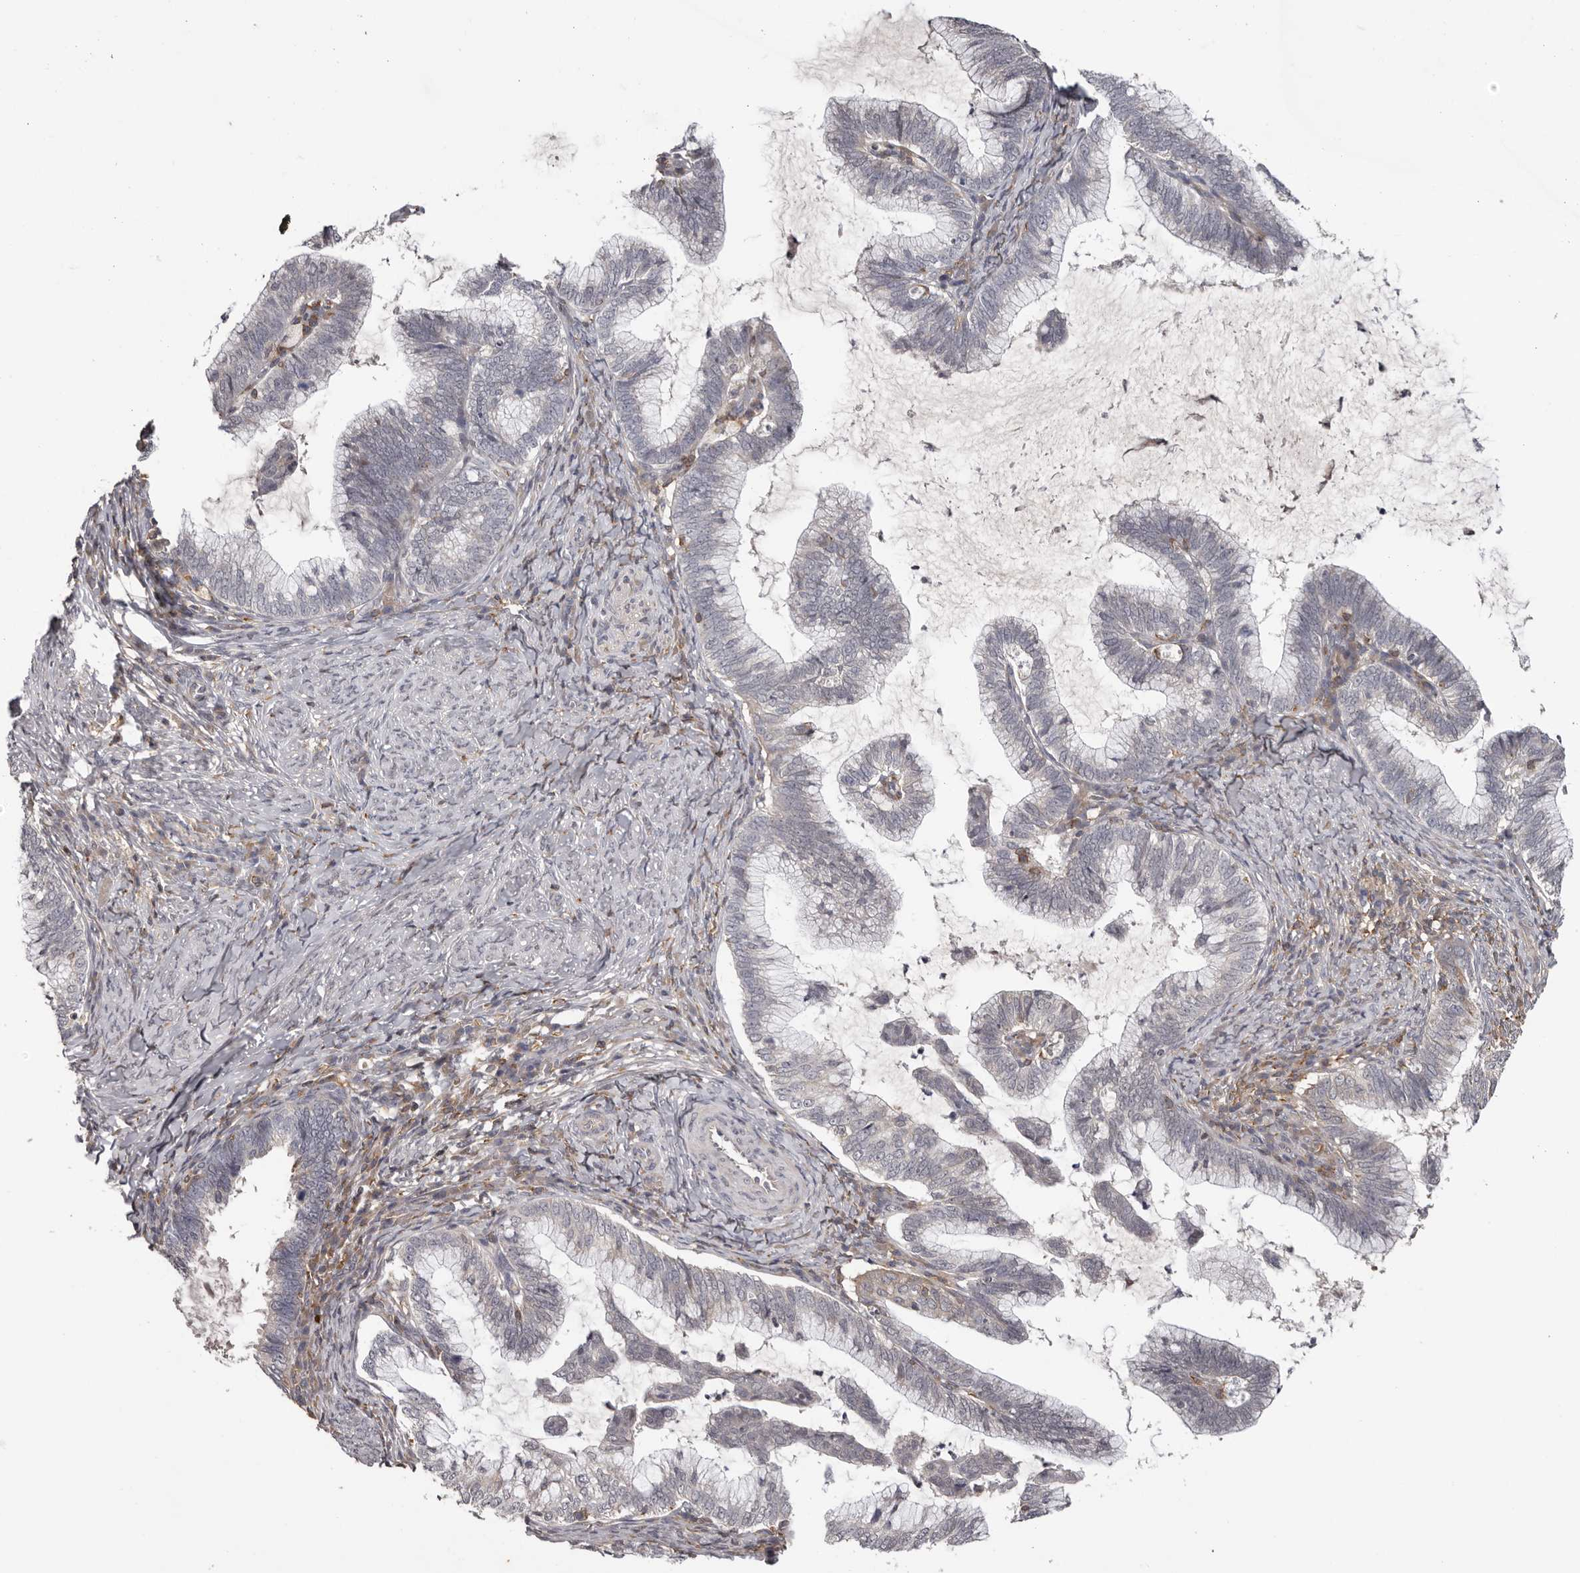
{"staining": {"intensity": "negative", "quantity": "none", "location": "none"}, "tissue": "cervical cancer", "cell_type": "Tumor cells", "image_type": "cancer", "snomed": [{"axis": "morphology", "description": "Adenocarcinoma, NOS"}, {"axis": "topography", "description": "Cervix"}], "caption": "Immunohistochemistry (IHC) of cervical cancer (adenocarcinoma) demonstrates no positivity in tumor cells.", "gene": "ANKRD44", "patient": {"sex": "female", "age": 36}}